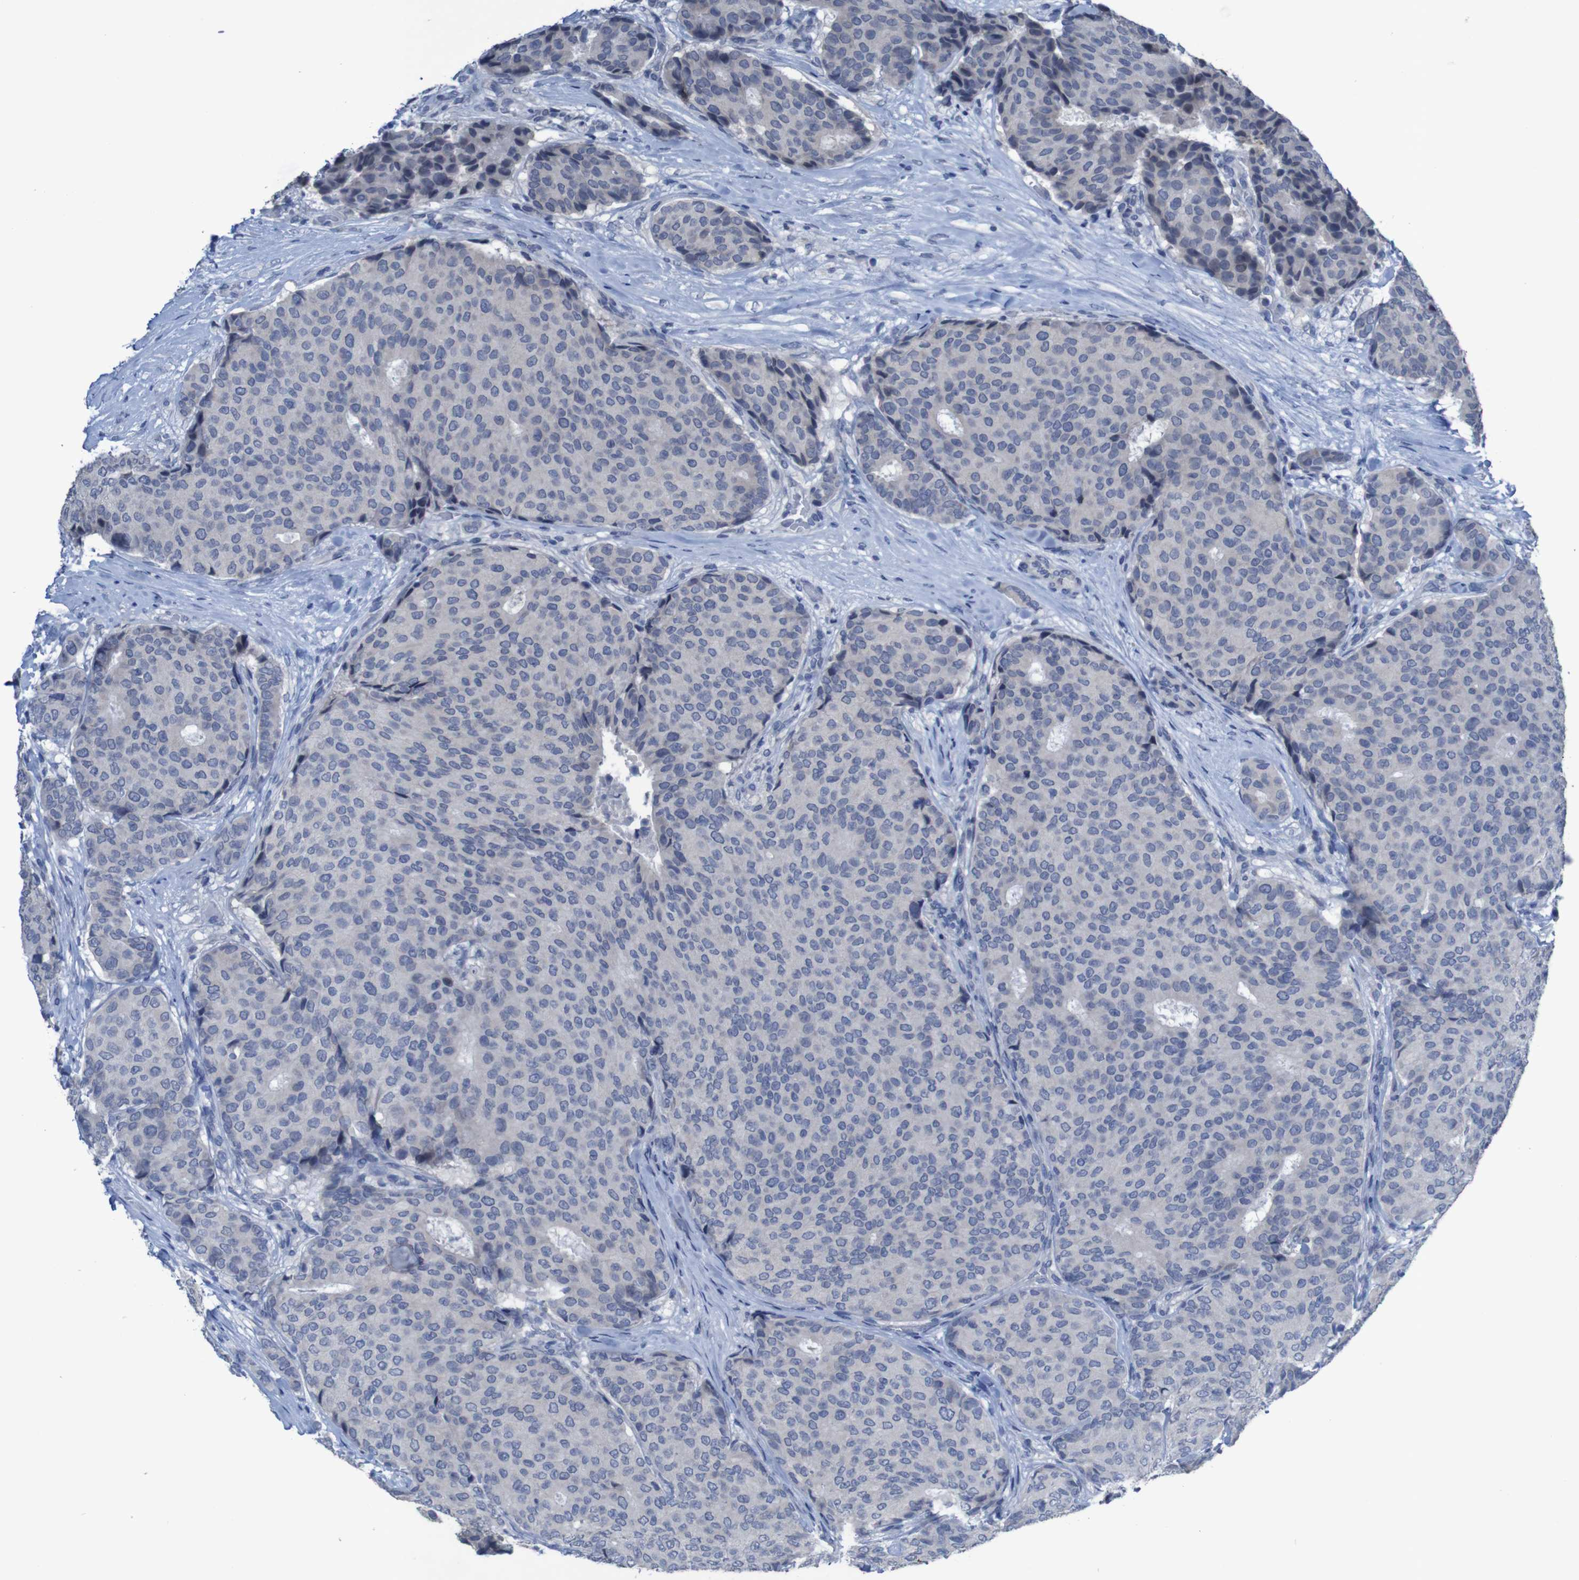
{"staining": {"intensity": "negative", "quantity": "none", "location": "none"}, "tissue": "breast cancer", "cell_type": "Tumor cells", "image_type": "cancer", "snomed": [{"axis": "morphology", "description": "Duct carcinoma"}, {"axis": "topography", "description": "Breast"}], "caption": "An immunohistochemistry image of breast cancer (infiltrating ductal carcinoma) is shown. There is no staining in tumor cells of breast cancer (infiltrating ductal carcinoma).", "gene": "CLDN18", "patient": {"sex": "female", "age": 75}}